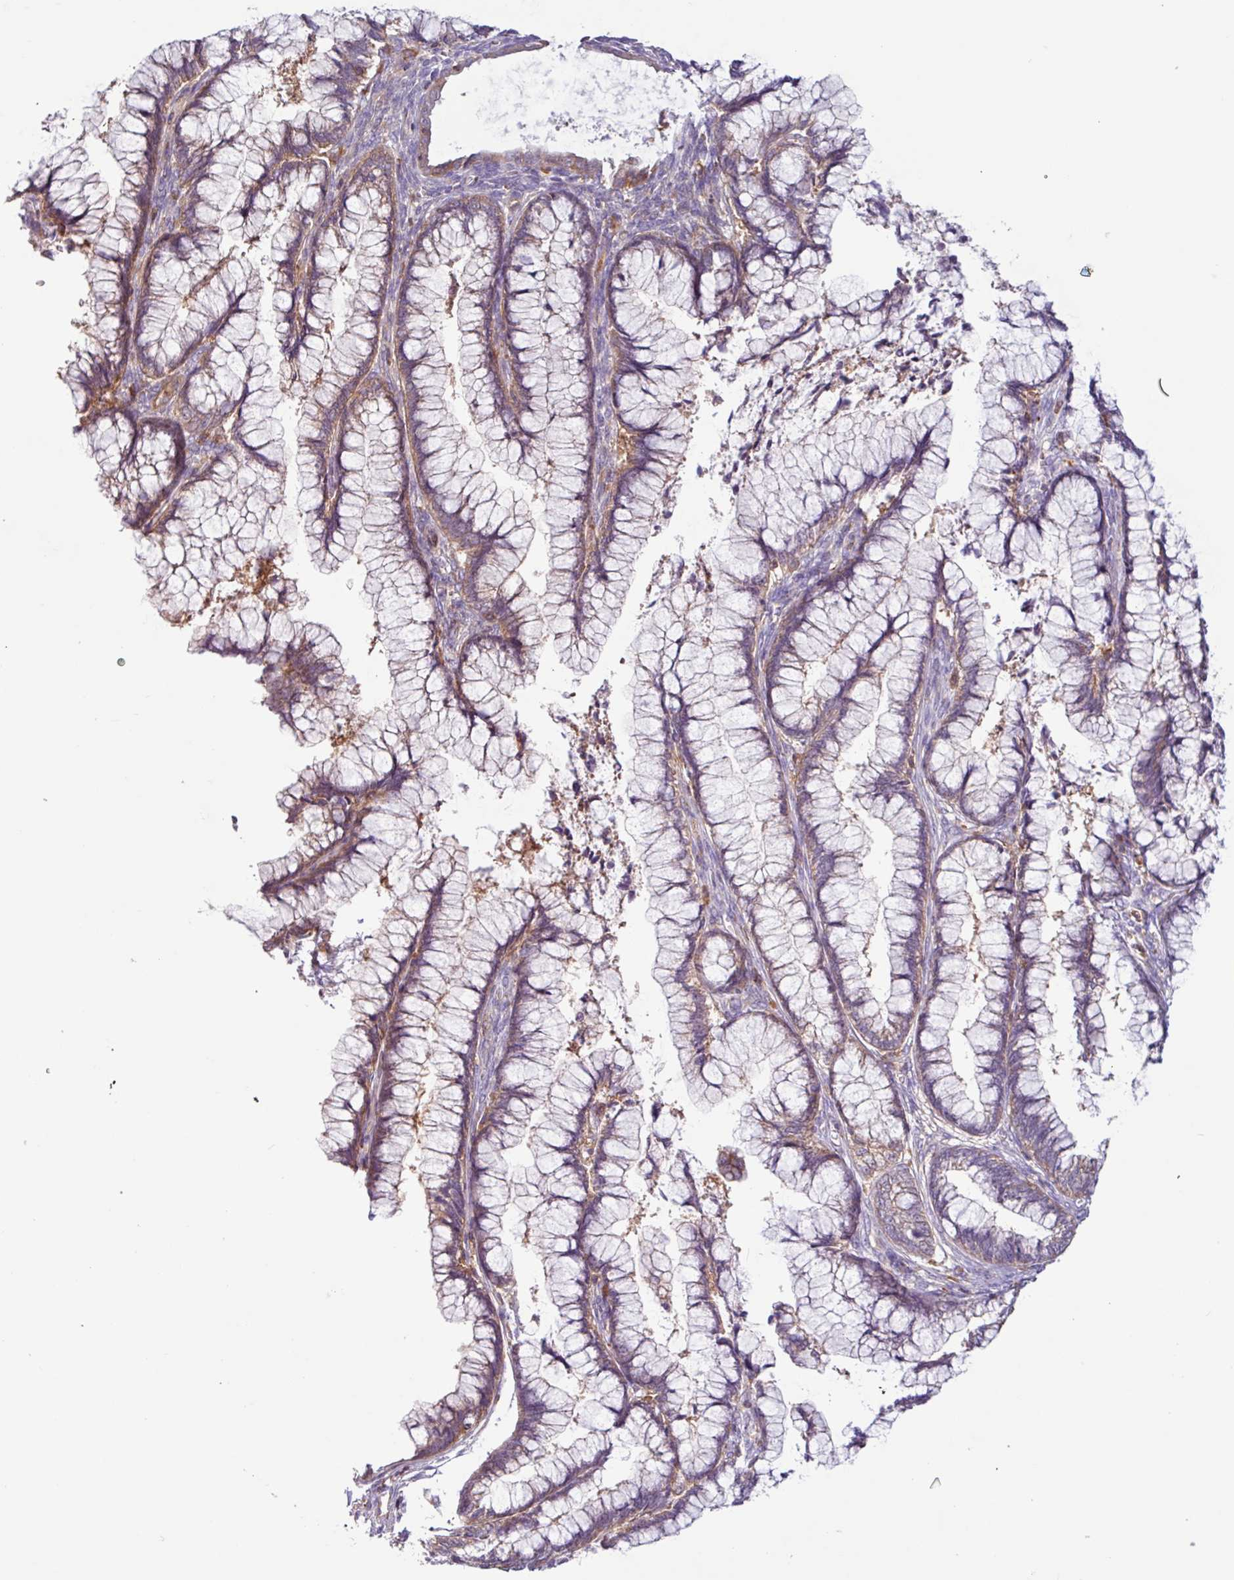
{"staining": {"intensity": "weak", "quantity": "<25%", "location": "cytoplasmic/membranous"}, "tissue": "cervical cancer", "cell_type": "Tumor cells", "image_type": "cancer", "snomed": [{"axis": "morphology", "description": "Adenocarcinoma, NOS"}, {"axis": "topography", "description": "Cervix"}], "caption": "The IHC micrograph has no significant positivity in tumor cells of adenocarcinoma (cervical) tissue. The staining was performed using DAB to visualize the protein expression in brown, while the nuclei were stained in blue with hematoxylin (Magnification: 20x).", "gene": "ACTR3", "patient": {"sex": "female", "age": 44}}